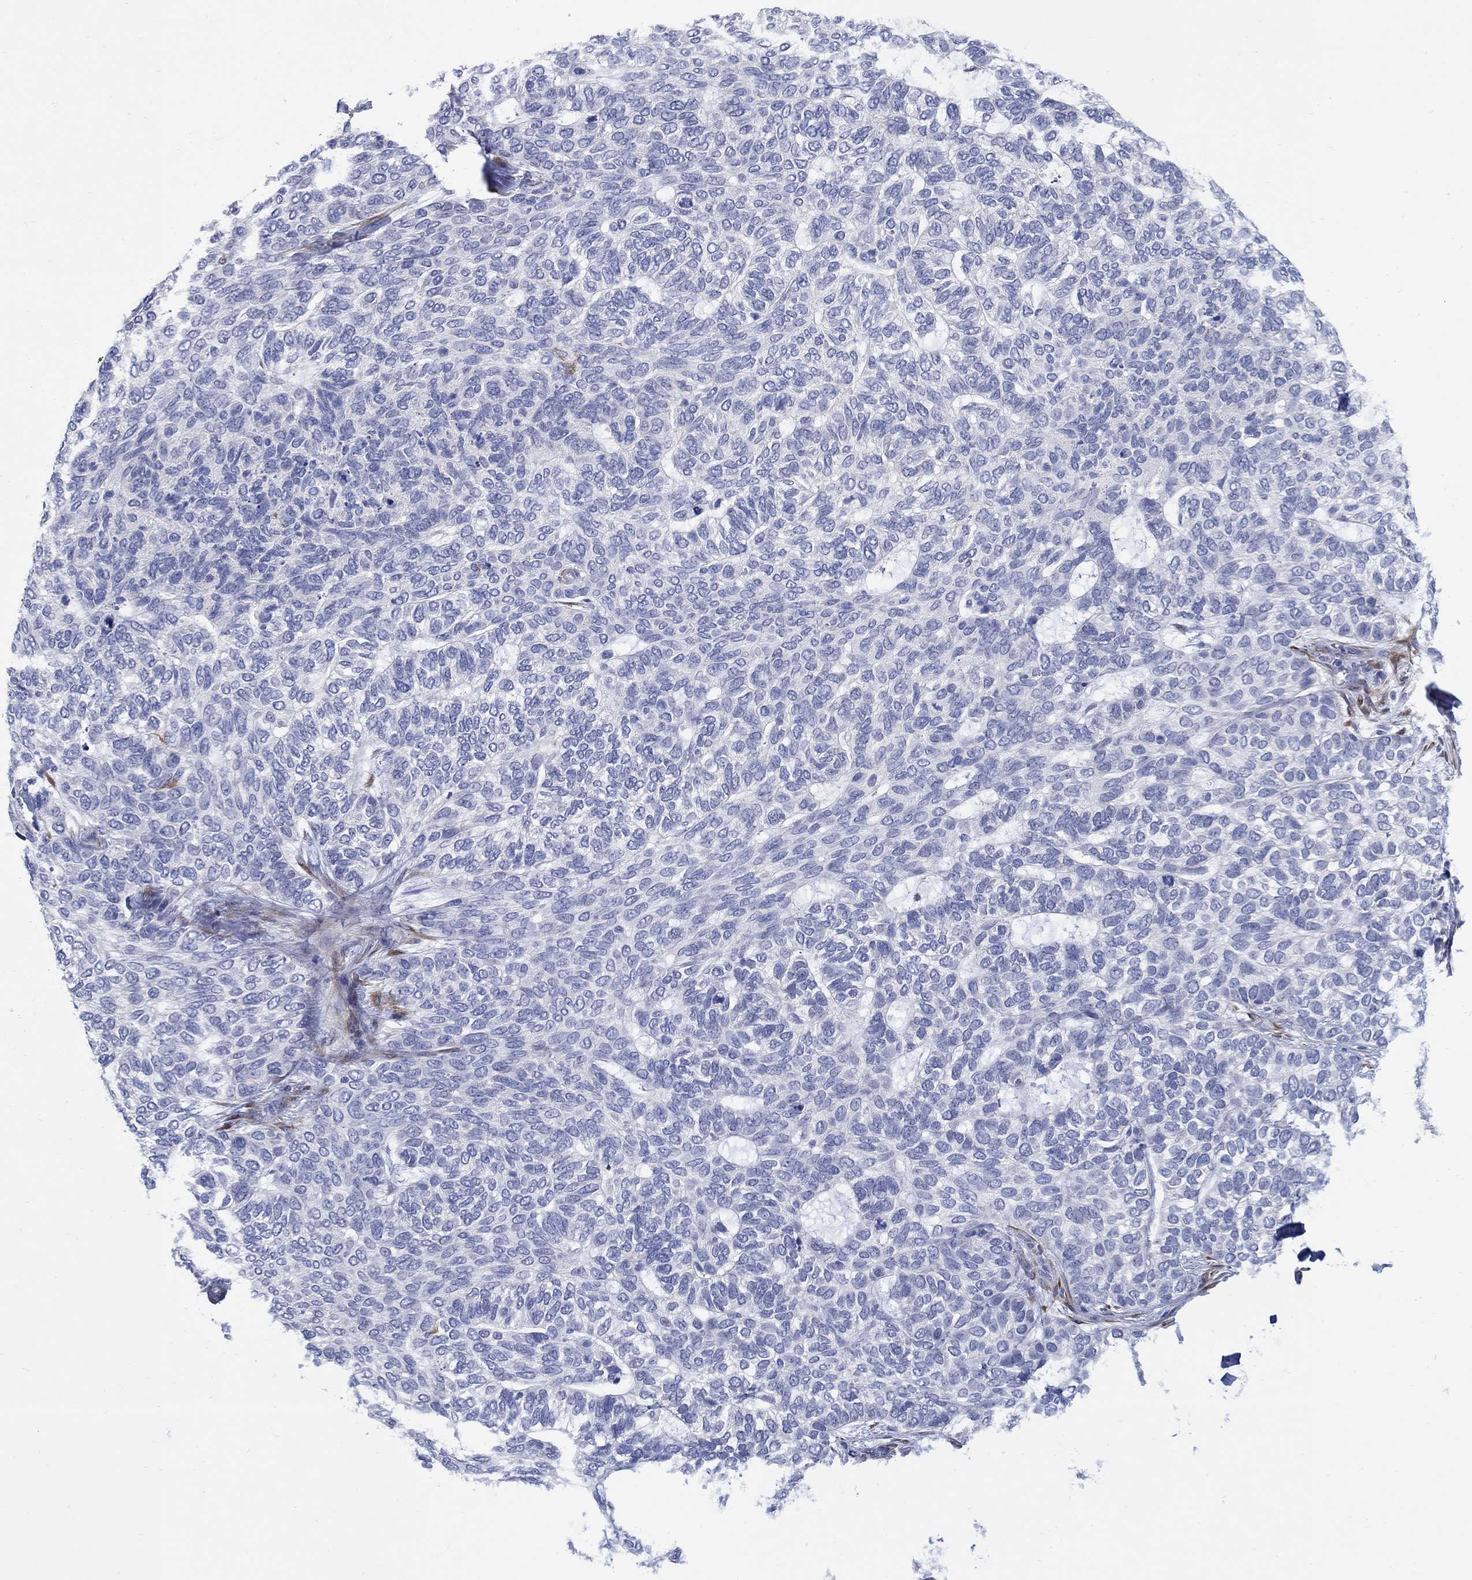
{"staining": {"intensity": "negative", "quantity": "none", "location": "none"}, "tissue": "skin cancer", "cell_type": "Tumor cells", "image_type": "cancer", "snomed": [{"axis": "morphology", "description": "Basal cell carcinoma"}, {"axis": "topography", "description": "Skin"}], "caption": "An immunohistochemistry photomicrograph of basal cell carcinoma (skin) is shown. There is no staining in tumor cells of basal cell carcinoma (skin).", "gene": "REEP2", "patient": {"sex": "female", "age": 65}}